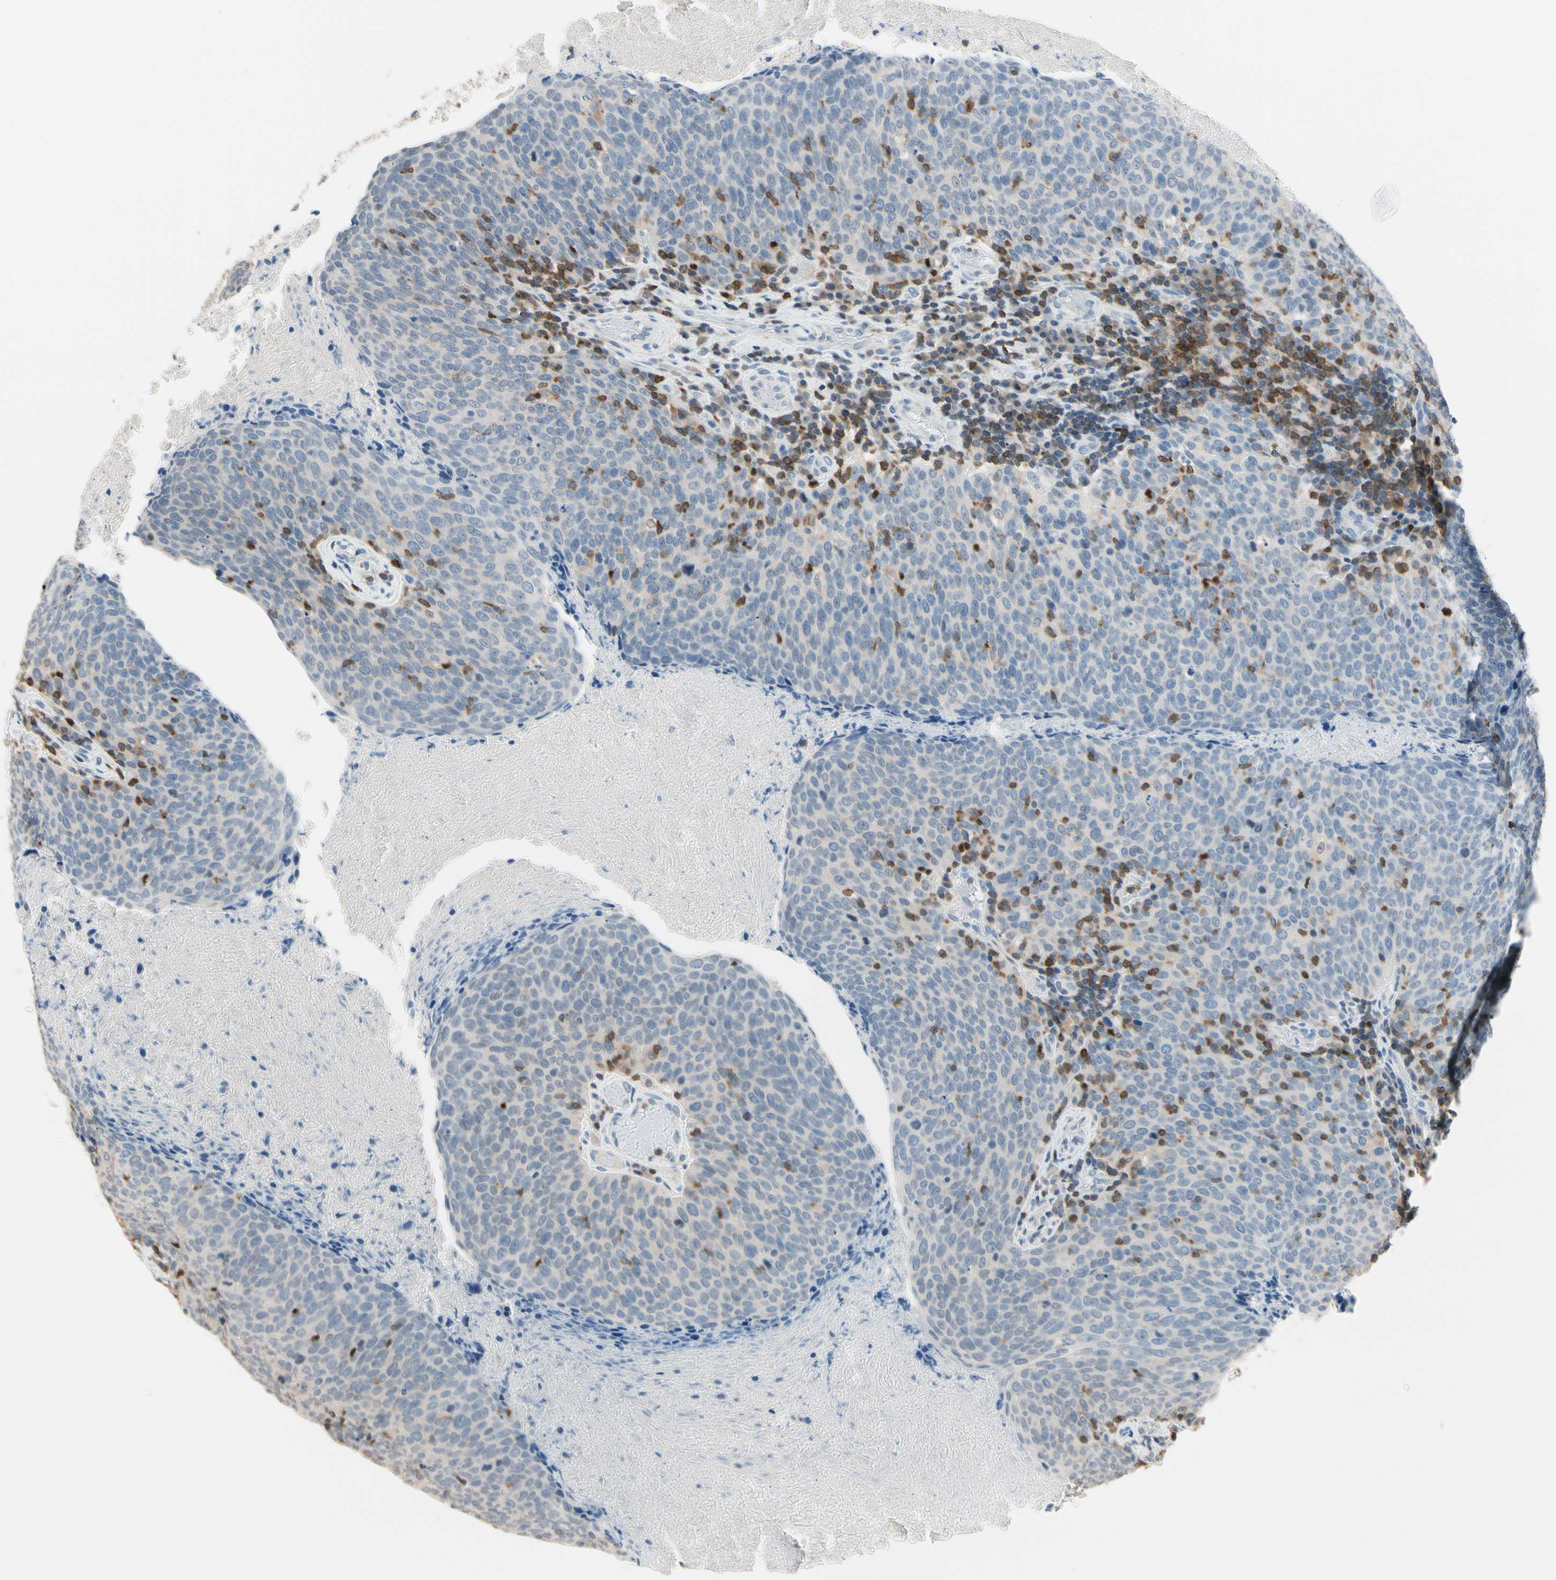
{"staining": {"intensity": "negative", "quantity": "none", "location": "none"}, "tissue": "head and neck cancer", "cell_type": "Tumor cells", "image_type": "cancer", "snomed": [{"axis": "morphology", "description": "Squamous cell carcinoma, NOS"}, {"axis": "morphology", "description": "Squamous cell carcinoma, metastatic, NOS"}, {"axis": "topography", "description": "Lymph node"}, {"axis": "topography", "description": "Head-Neck"}], "caption": "The histopathology image shows no staining of tumor cells in head and neck cancer (metastatic squamous cell carcinoma).", "gene": "NFATC2", "patient": {"sex": "male", "age": 62}}